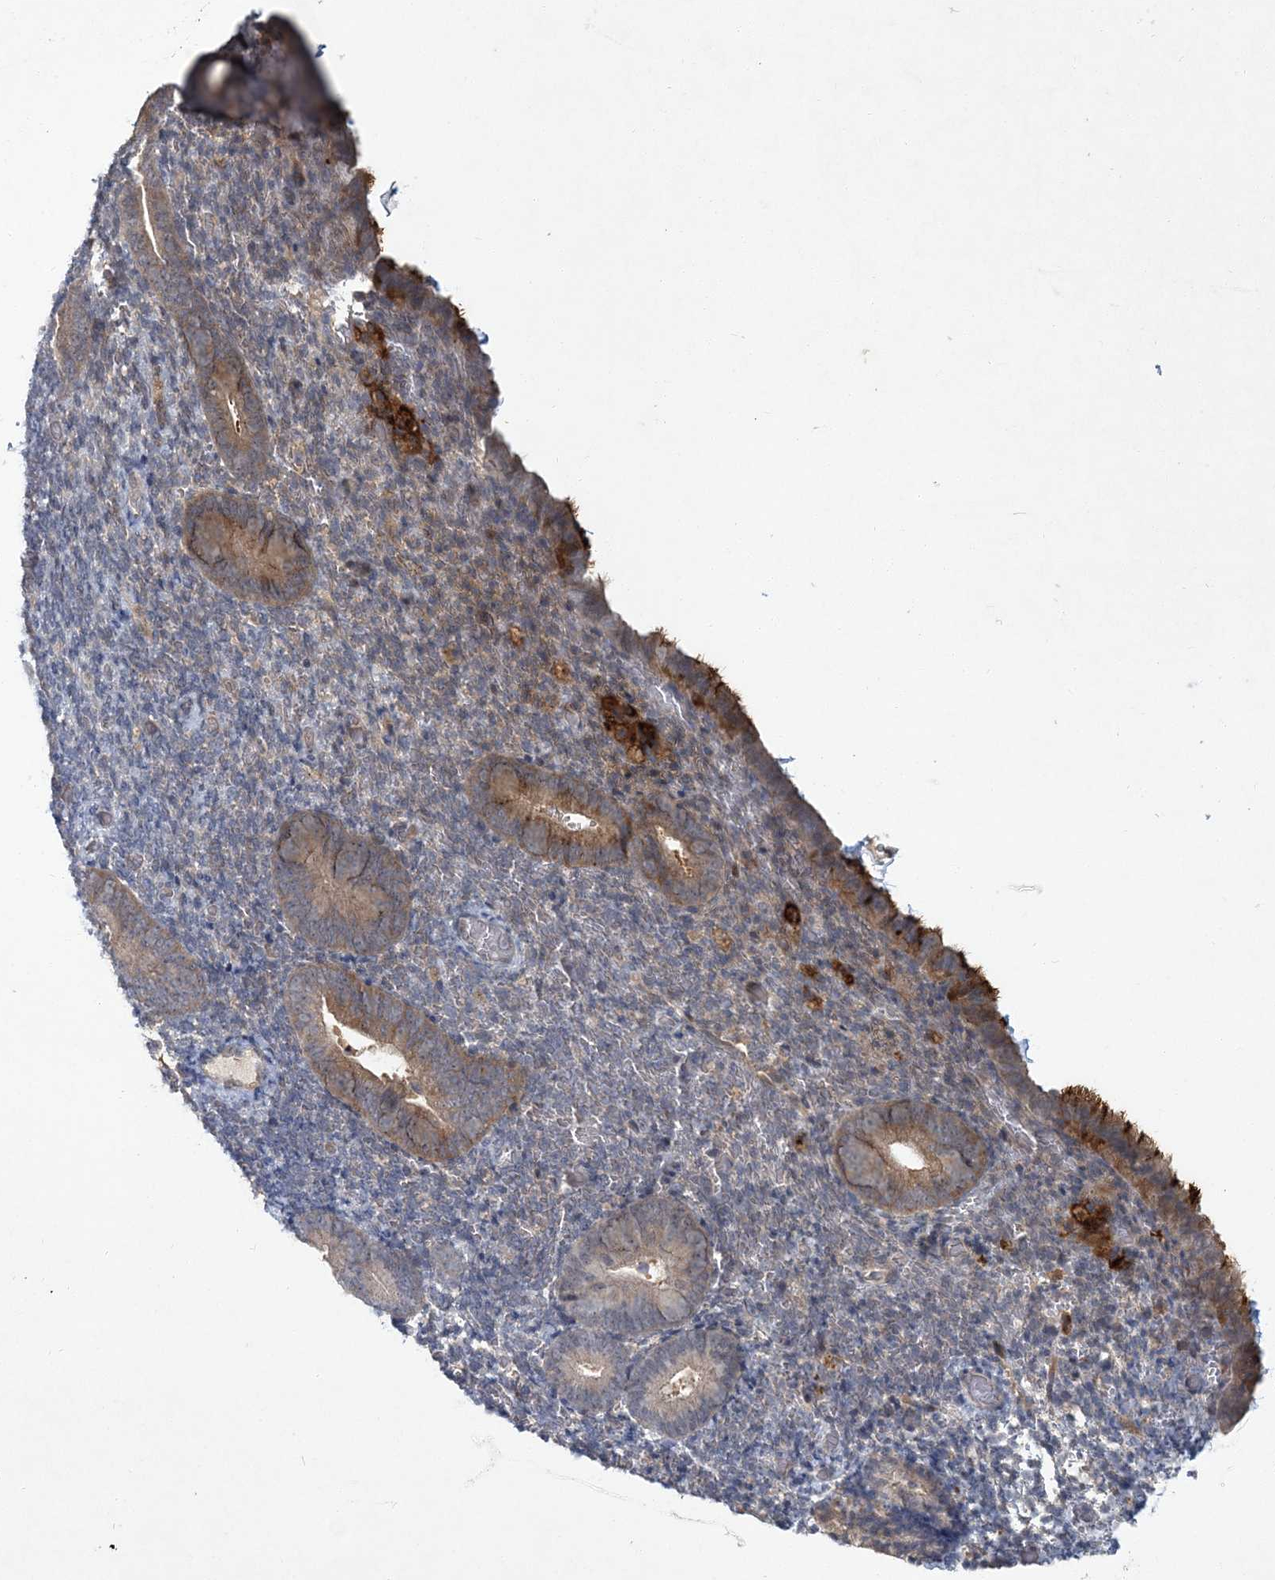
{"staining": {"intensity": "weak", "quantity": "<25%", "location": "cytoplasmic/membranous"}, "tissue": "endometrium", "cell_type": "Cells in endometrial stroma", "image_type": "normal", "snomed": [{"axis": "morphology", "description": "Normal tissue, NOS"}, {"axis": "topography", "description": "Endometrium"}], "caption": "Immunohistochemical staining of normal human endometrium exhibits no significant positivity in cells in endometrial stroma.", "gene": "RNF25", "patient": {"sex": "female", "age": 51}}